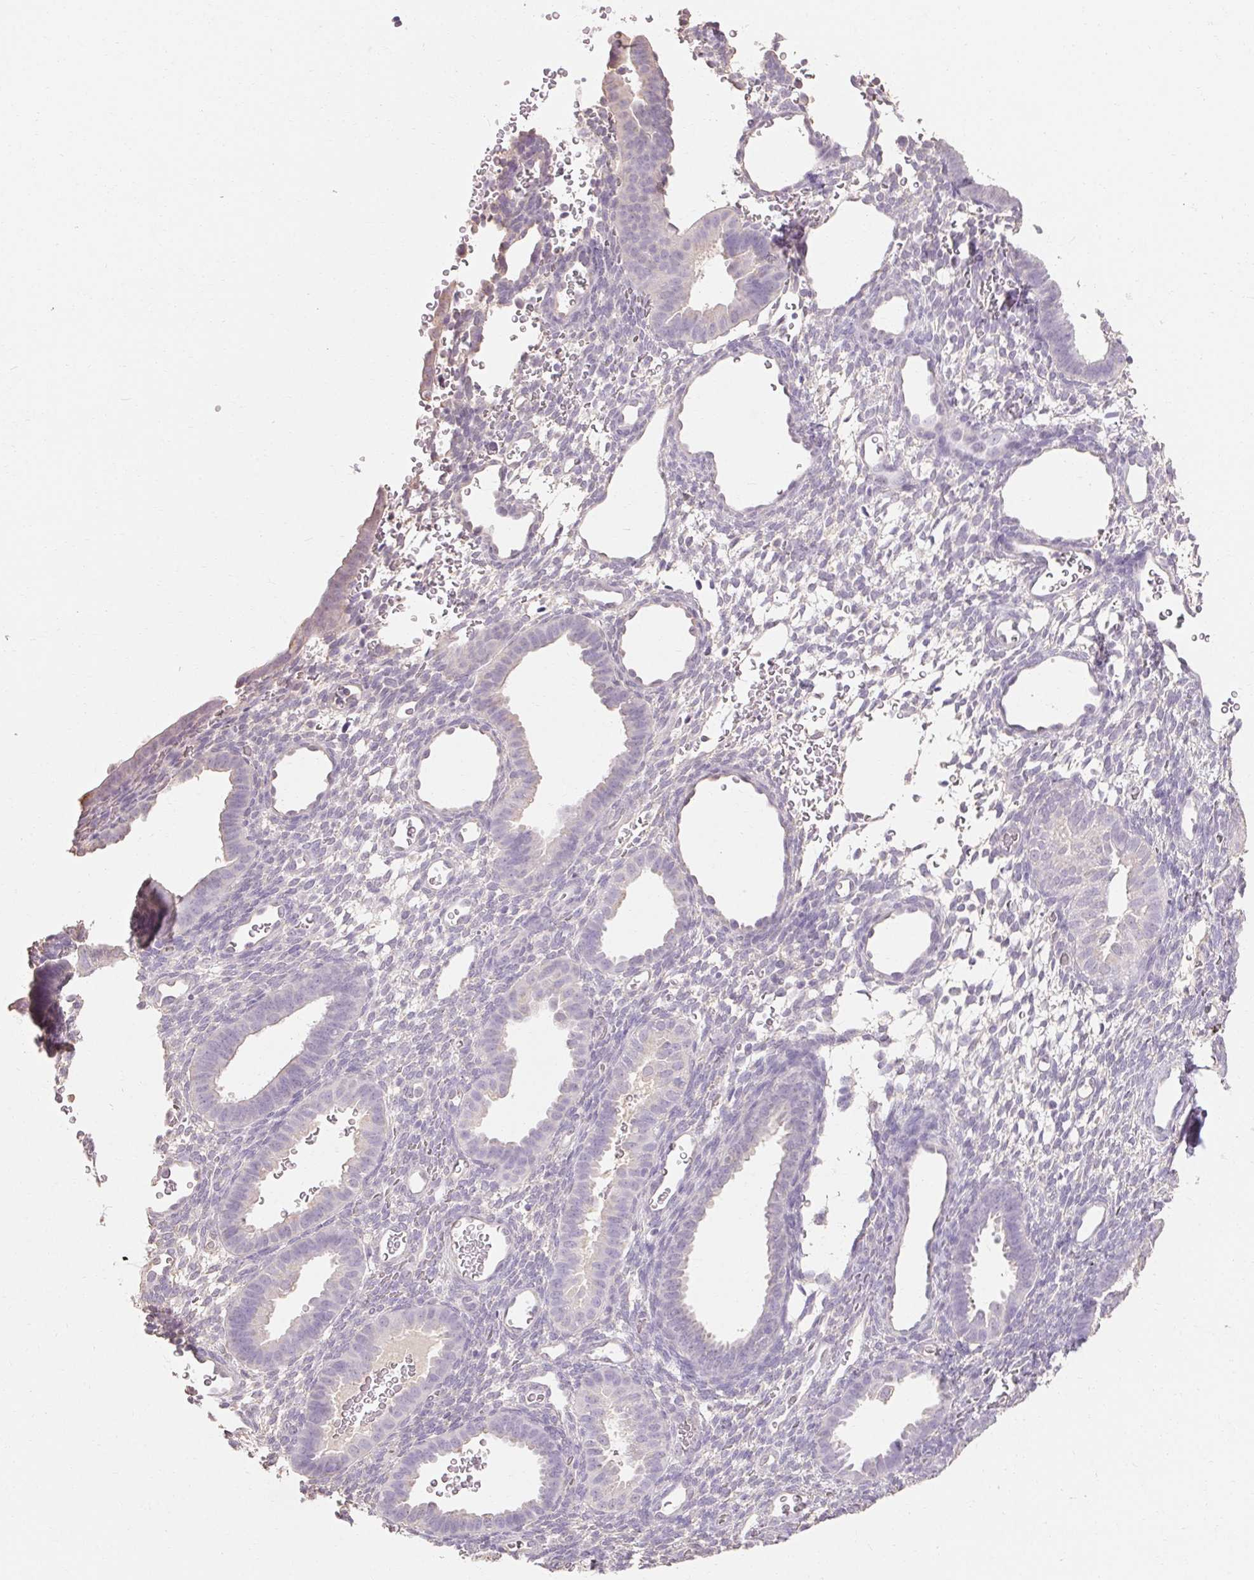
{"staining": {"intensity": "negative", "quantity": "none", "location": "none"}, "tissue": "endometrium", "cell_type": "Cells in endometrial stroma", "image_type": "normal", "snomed": [{"axis": "morphology", "description": "Normal tissue, NOS"}, {"axis": "topography", "description": "Endometrium"}], "caption": "Immunohistochemistry (IHC) of normal endometrium exhibits no staining in cells in endometrial stroma.", "gene": "MAP7D2", "patient": {"sex": "female", "age": 34}}